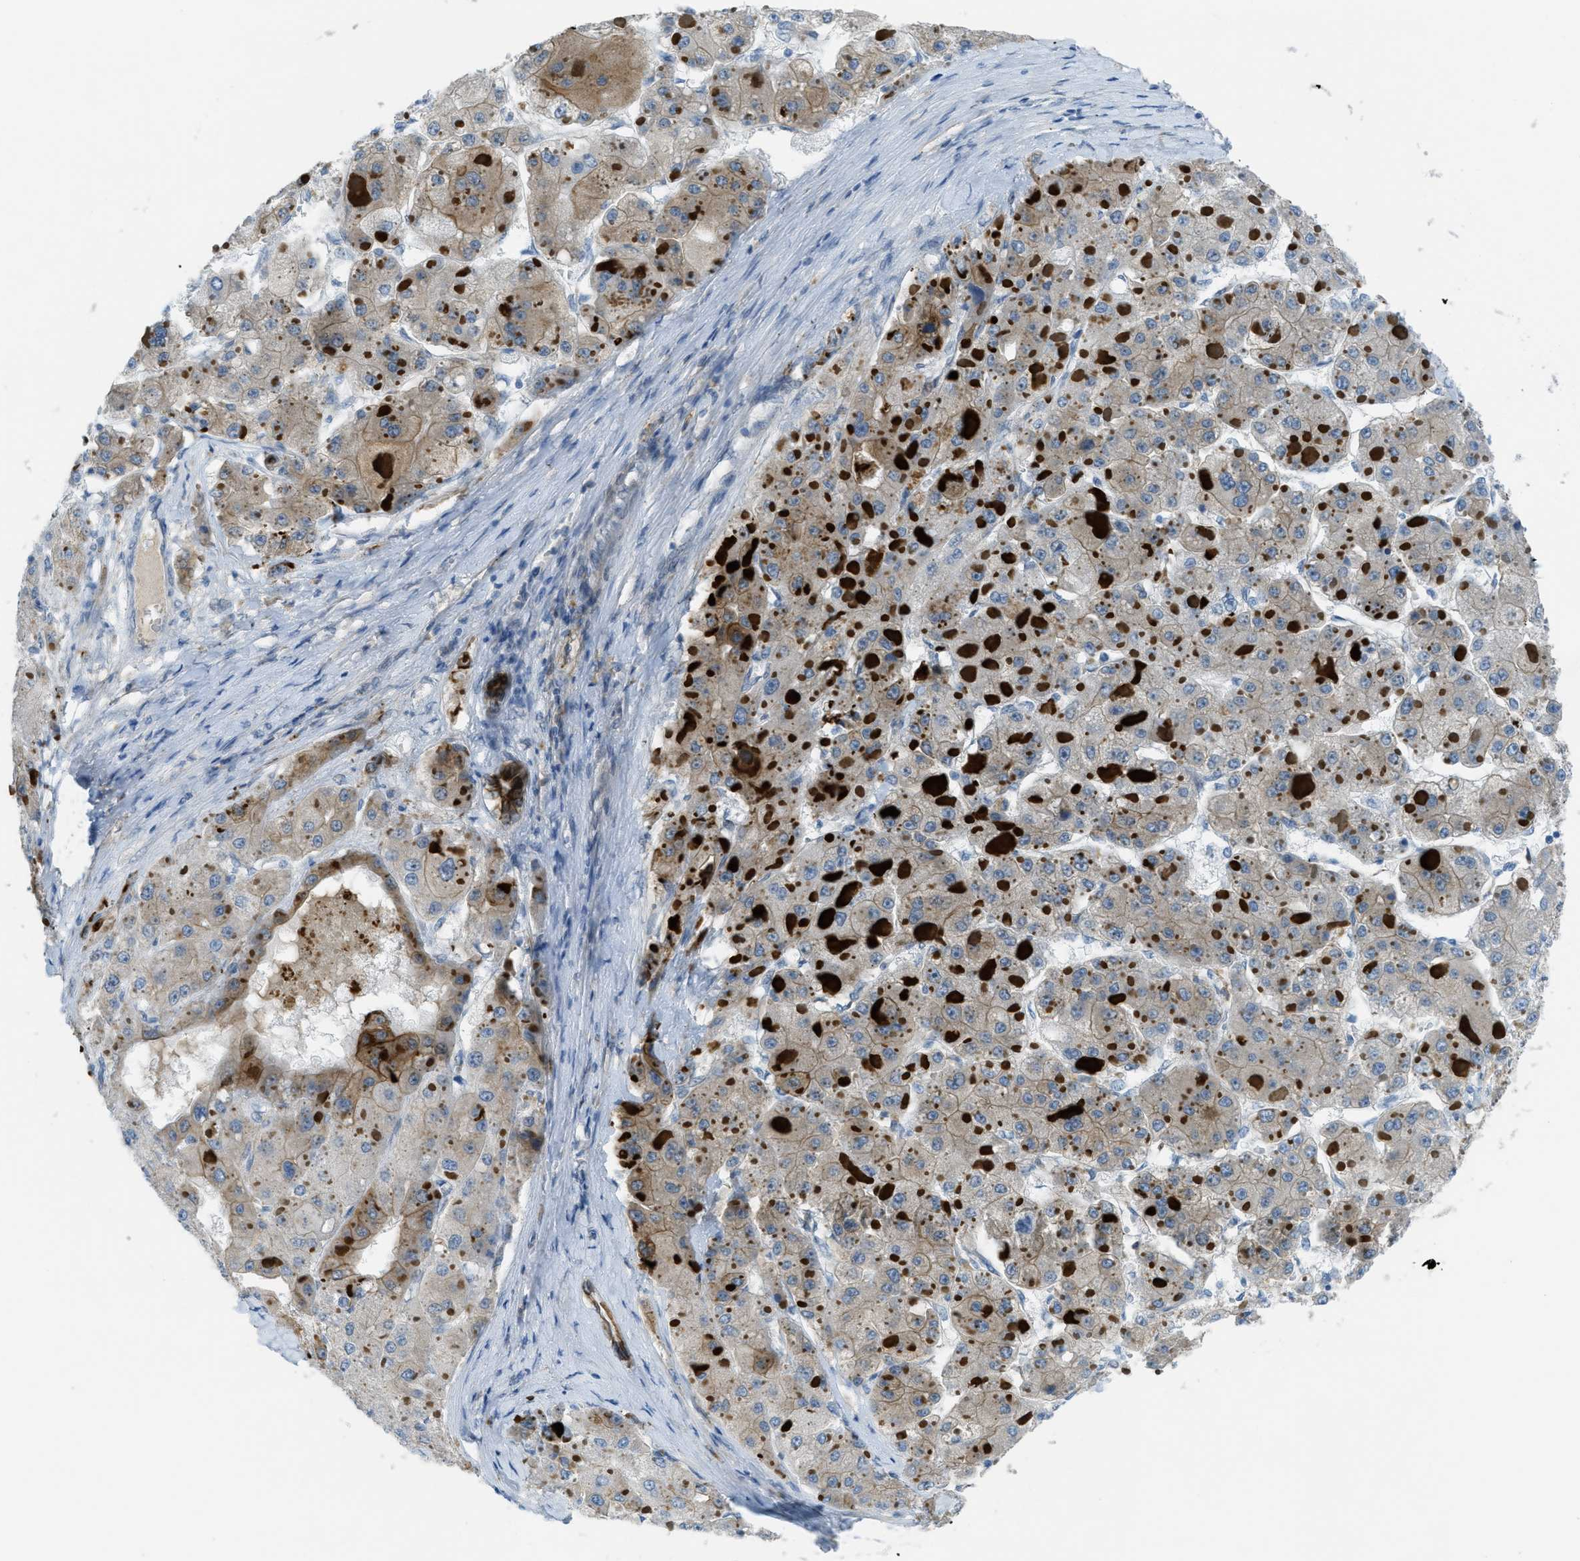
{"staining": {"intensity": "weak", "quantity": "<25%", "location": "cytoplasmic/membranous"}, "tissue": "liver cancer", "cell_type": "Tumor cells", "image_type": "cancer", "snomed": [{"axis": "morphology", "description": "Carcinoma, Hepatocellular, NOS"}, {"axis": "topography", "description": "Liver"}], "caption": "Tumor cells show no significant expression in hepatocellular carcinoma (liver). (DAB (3,3'-diaminobenzidine) IHC with hematoxylin counter stain).", "gene": "KLHL8", "patient": {"sex": "female", "age": 73}}